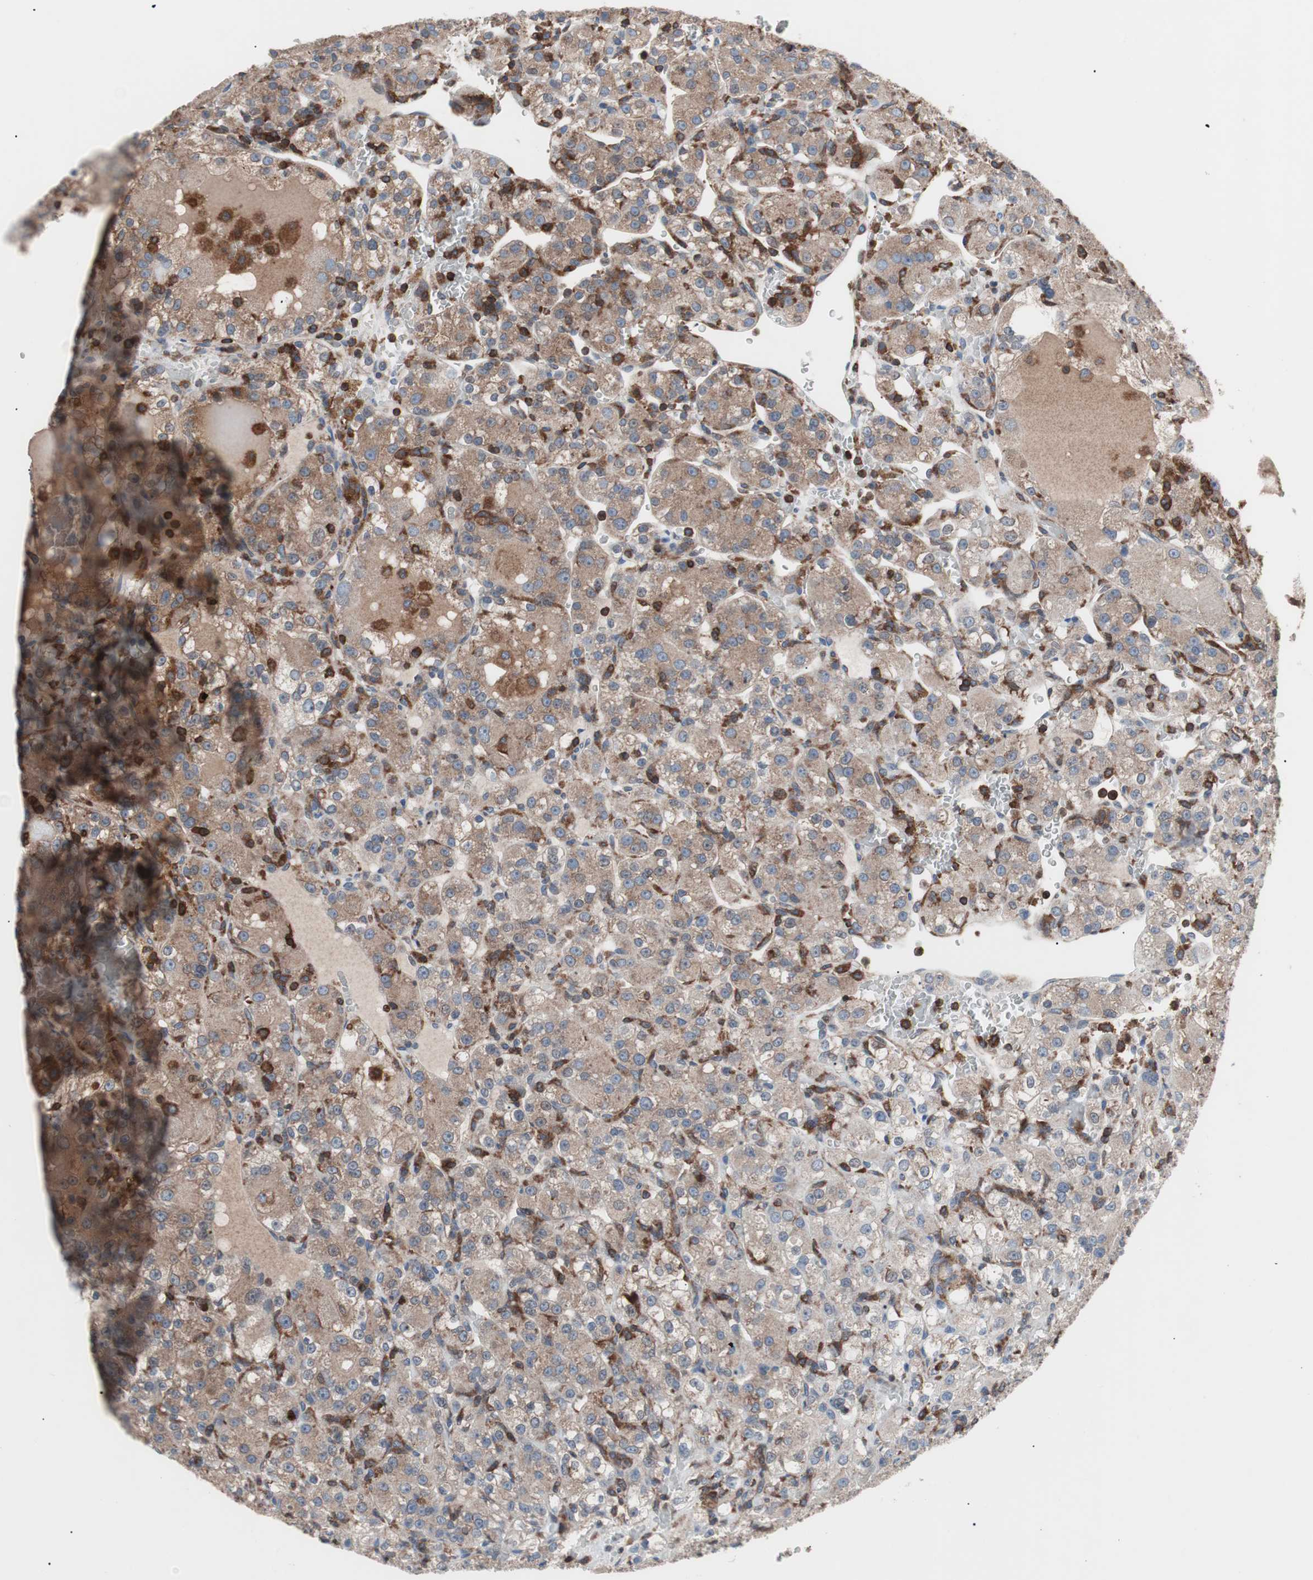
{"staining": {"intensity": "moderate", "quantity": ">75%", "location": "cytoplasmic/membranous"}, "tissue": "renal cancer", "cell_type": "Tumor cells", "image_type": "cancer", "snomed": [{"axis": "morphology", "description": "Normal tissue, NOS"}, {"axis": "morphology", "description": "Adenocarcinoma, NOS"}, {"axis": "topography", "description": "Kidney"}], "caption": "Immunohistochemistry (DAB (3,3'-diaminobenzidine)) staining of human renal cancer (adenocarcinoma) reveals moderate cytoplasmic/membranous protein positivity in about >75% of tumor cells.", "gene": "PIK3R1", "patient": {"sex": "male", "age": 61}}